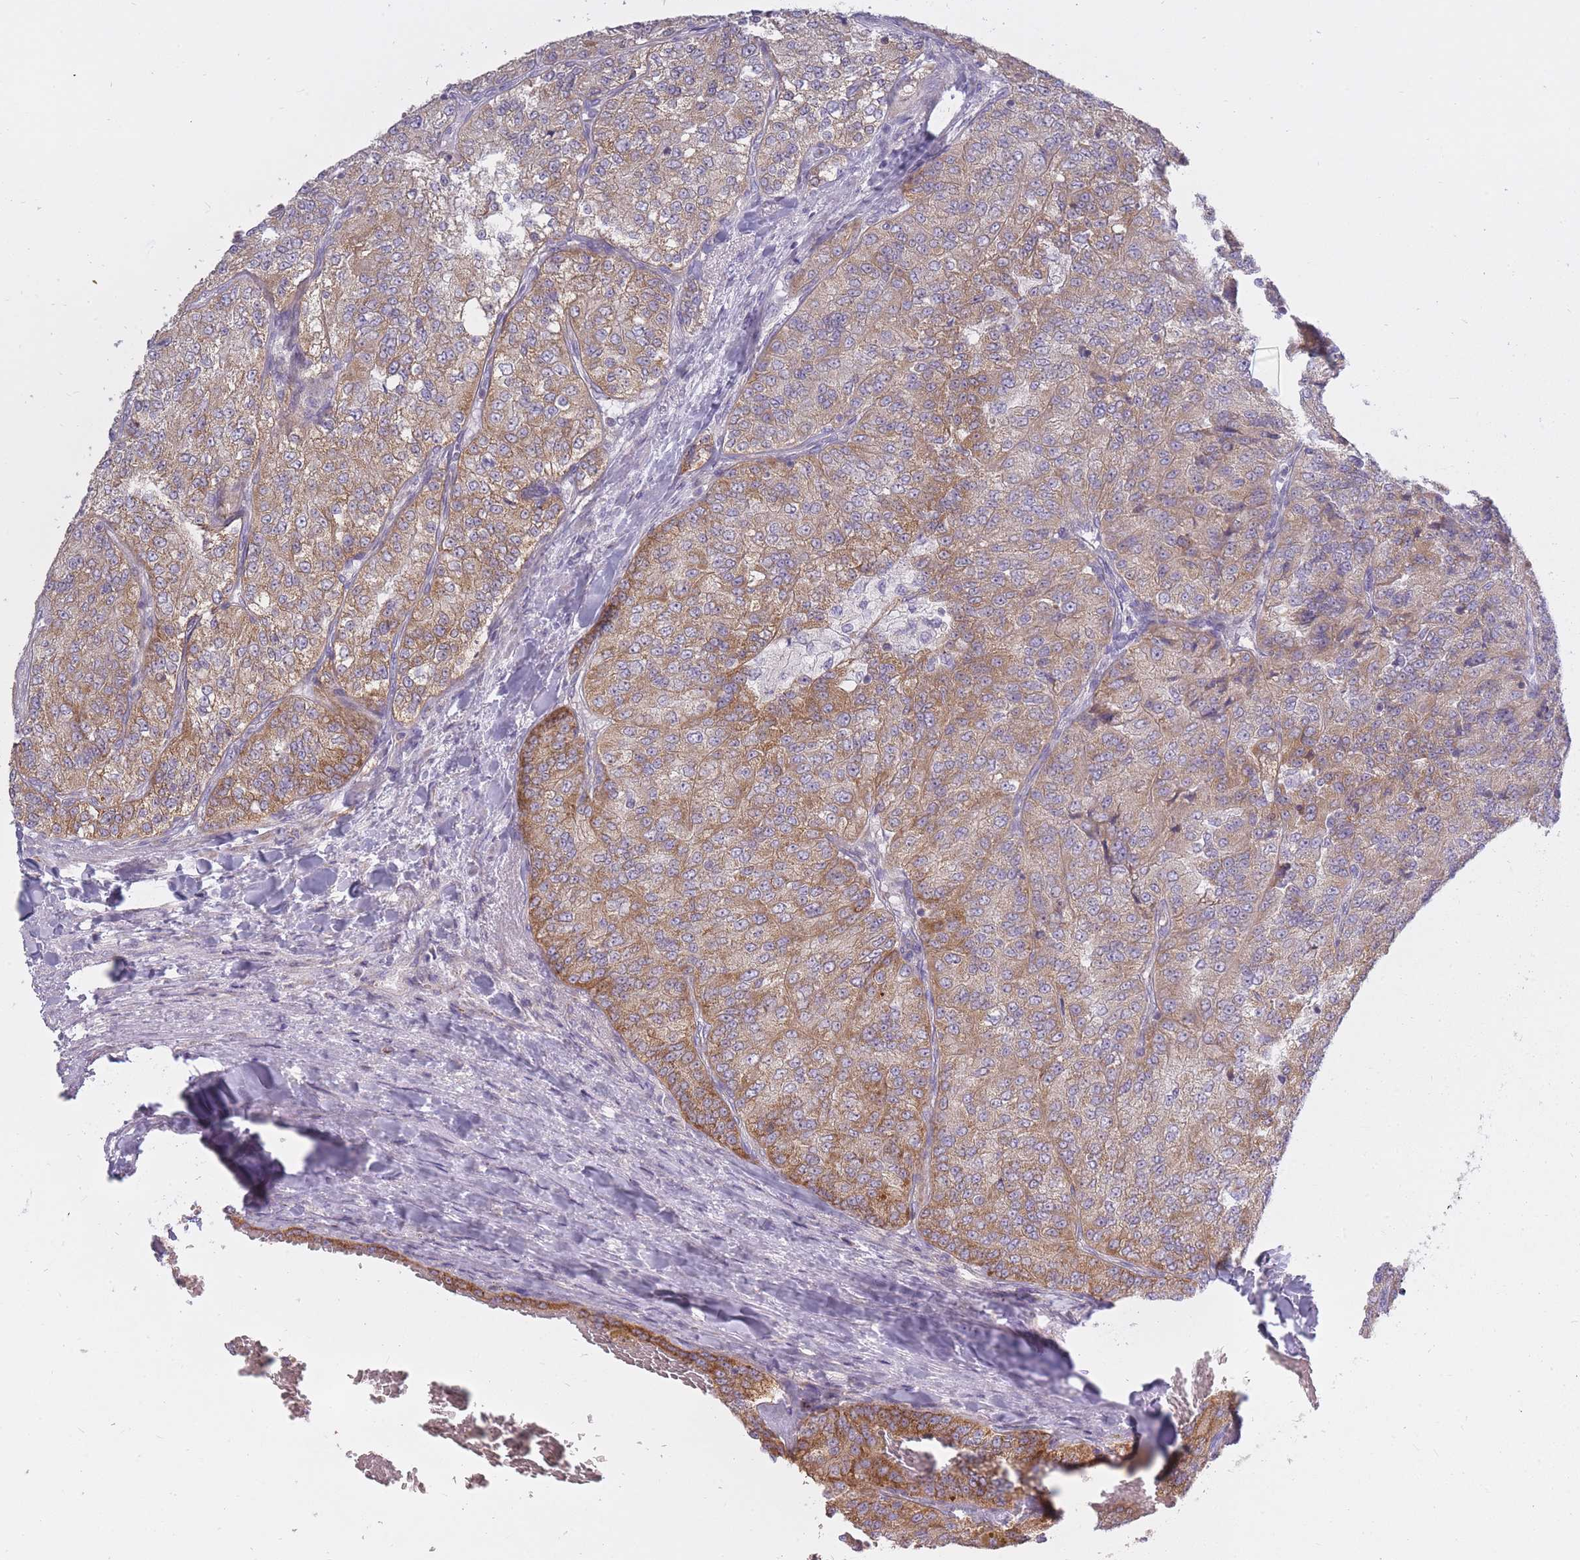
{"staining": {"intensity": "moderate", "quantity": "25%-75%", "location": "cytoplasmic/membranous"}, "tissue": "renal cancer", "cell_type": "Tumor cells", "image_type": "cancer", "snomed": [{"axis": "morphology", "description": "Adenocarcinoma, NOS"}, {"axis": "topography", "description": "Kidney"}], "caption": "This is a micrograph of immunohistochemistry staining of renal cancer (adenocarcinoma), which shows moderate positivity in the cytoplasmic/membranous of tumor cells.", "gene": "ALKBH4", "patient": {"sex": "female", "age": 63}}